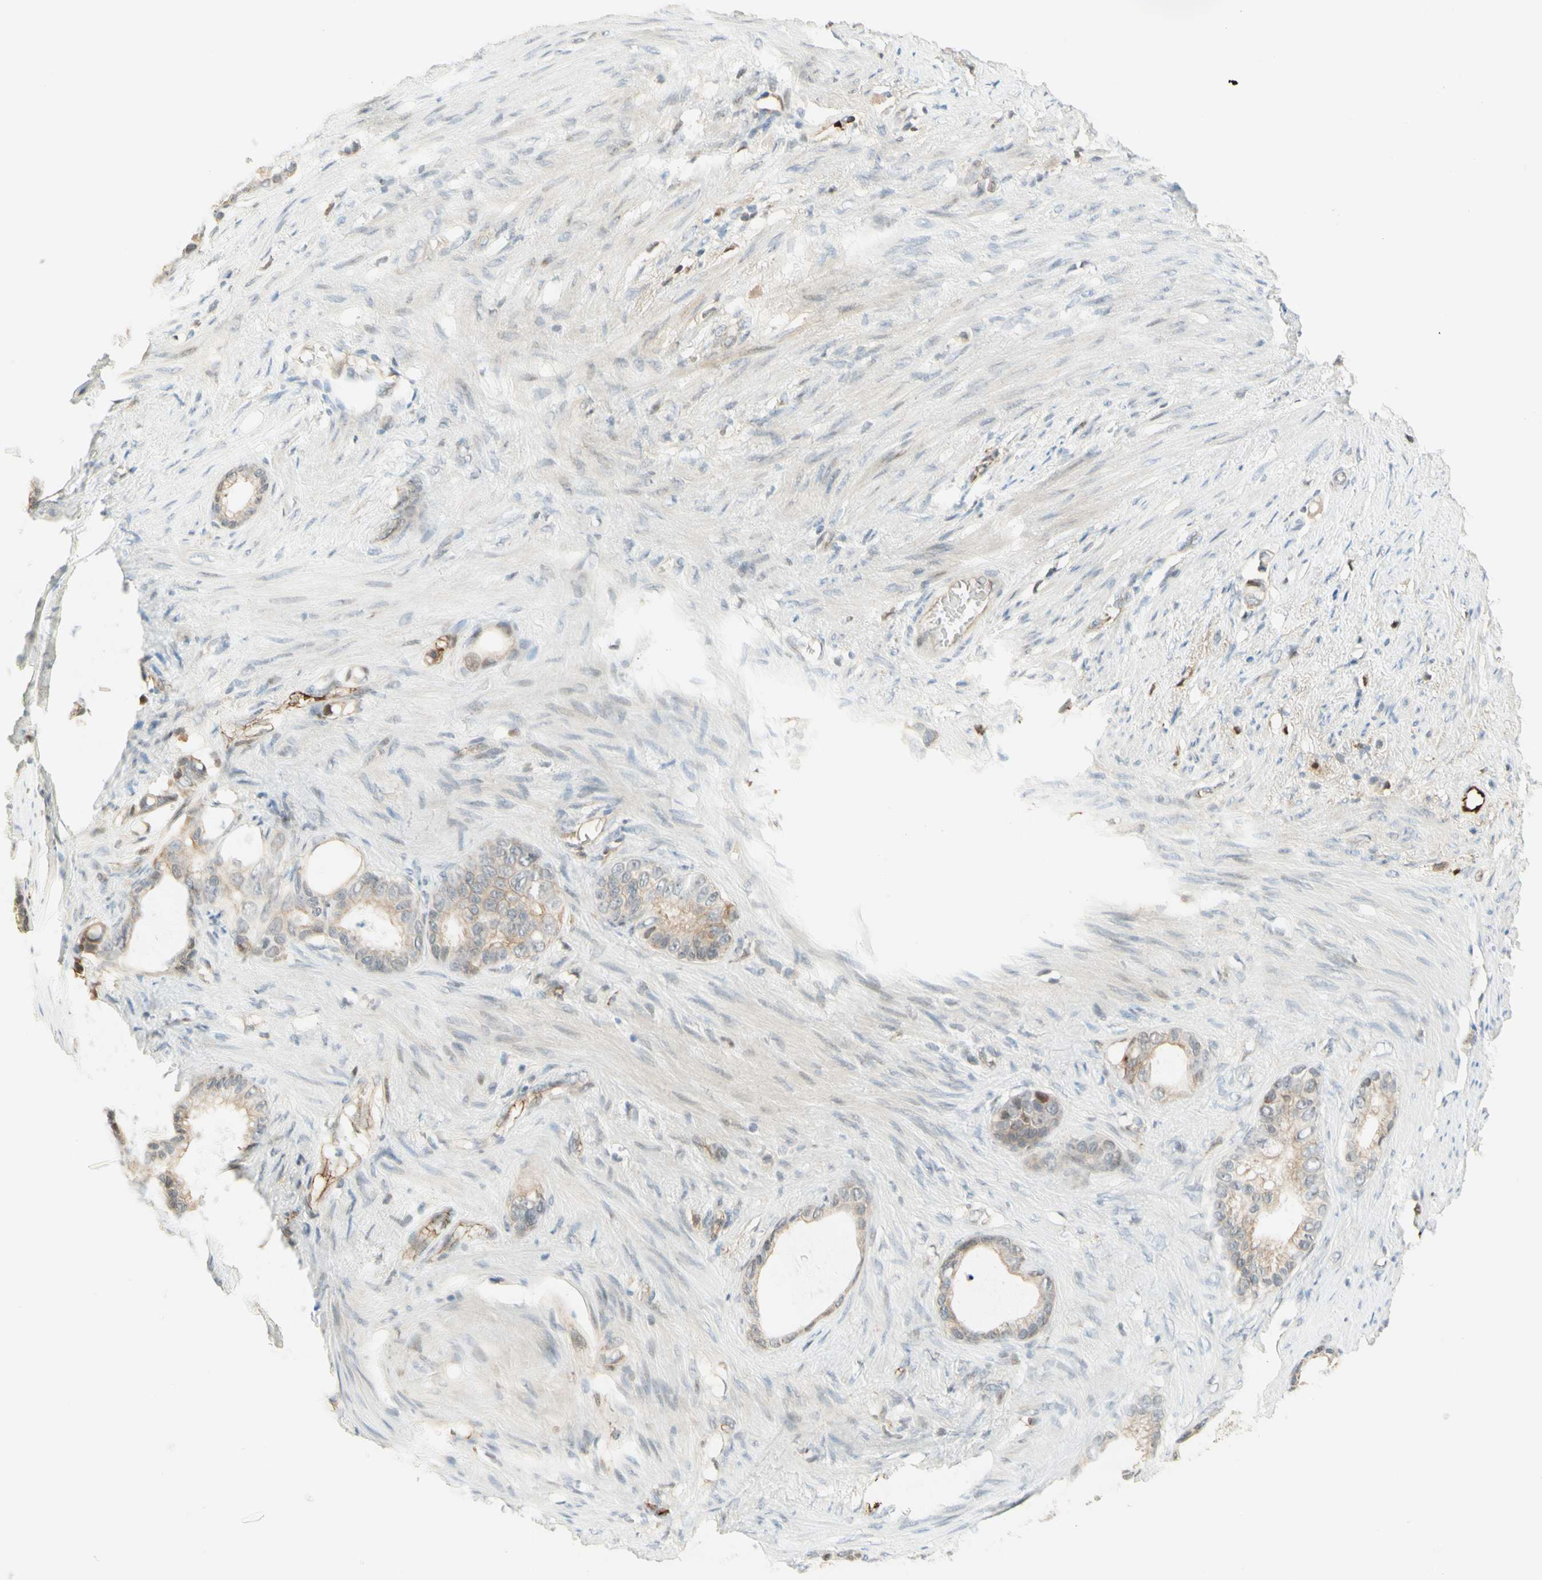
{"staining": {"intensity": "weak", "quantity": ">75%", "location": "cytoplasmic/membranous"}, "tissue": "stomach cancer", "cell_type": "Tumor cells", "image_type": "cancer", "snomed": [{"axis": "morphology", "description": "Adenocarcinoma, NOS"}, {"axis": "topography", "description": "Stomach"}], "caption": "Protein expression by immunohistochemistry displays weak cytoplasmic/membranous expression in about >75% of tumor cells in stomach cancer (adenocarcinoma).", "gene": "ANGPT2", "patient": {"sex": "female", "age": 75}}